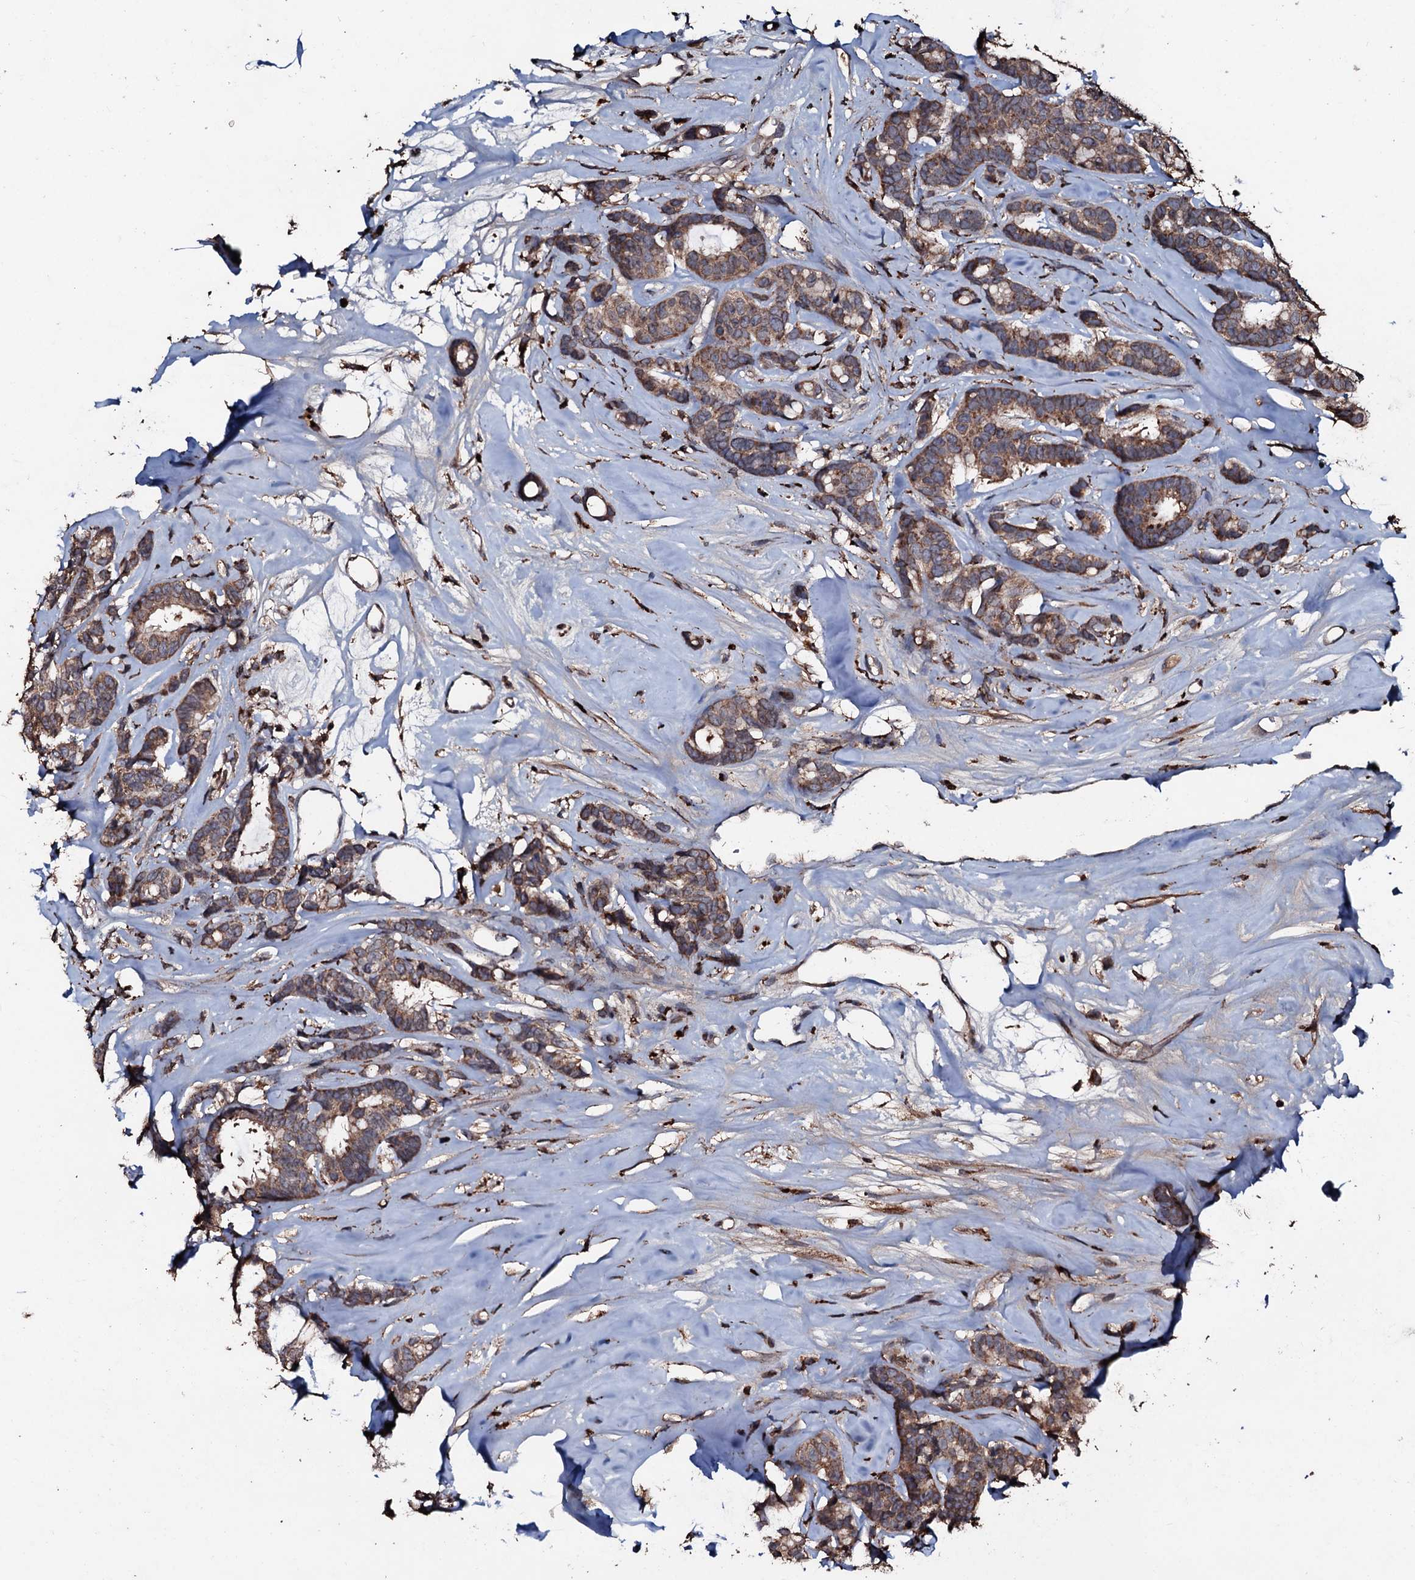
{"staining": {"intensity": "moderate", "quantity": ">75%", "location": "cytoplasmic/membranous"}, "tissue": "breast cancer", "cell_type": "Tumor cells", "image_type": "cancer", "snomed": [{"axis": "morphology", "description": "Duct carcinoma"}, {"axis": "topography", "description": "Breast"}], "caption": "Immunohistochemistry of human breast infiltrating ductal carcinoma exhibits medium levels of moderate cytoplasmic/membranous expression in approximately >75% of tumor cells. The staining is performed using DAB (3,3'-diaminobenzidine) brown chromogen to label protein expression. The nuclei are counter-stained blue using hematoxylin.", "gene": "SDHAF2", "patient": {"sex": "female", "age": 87}}